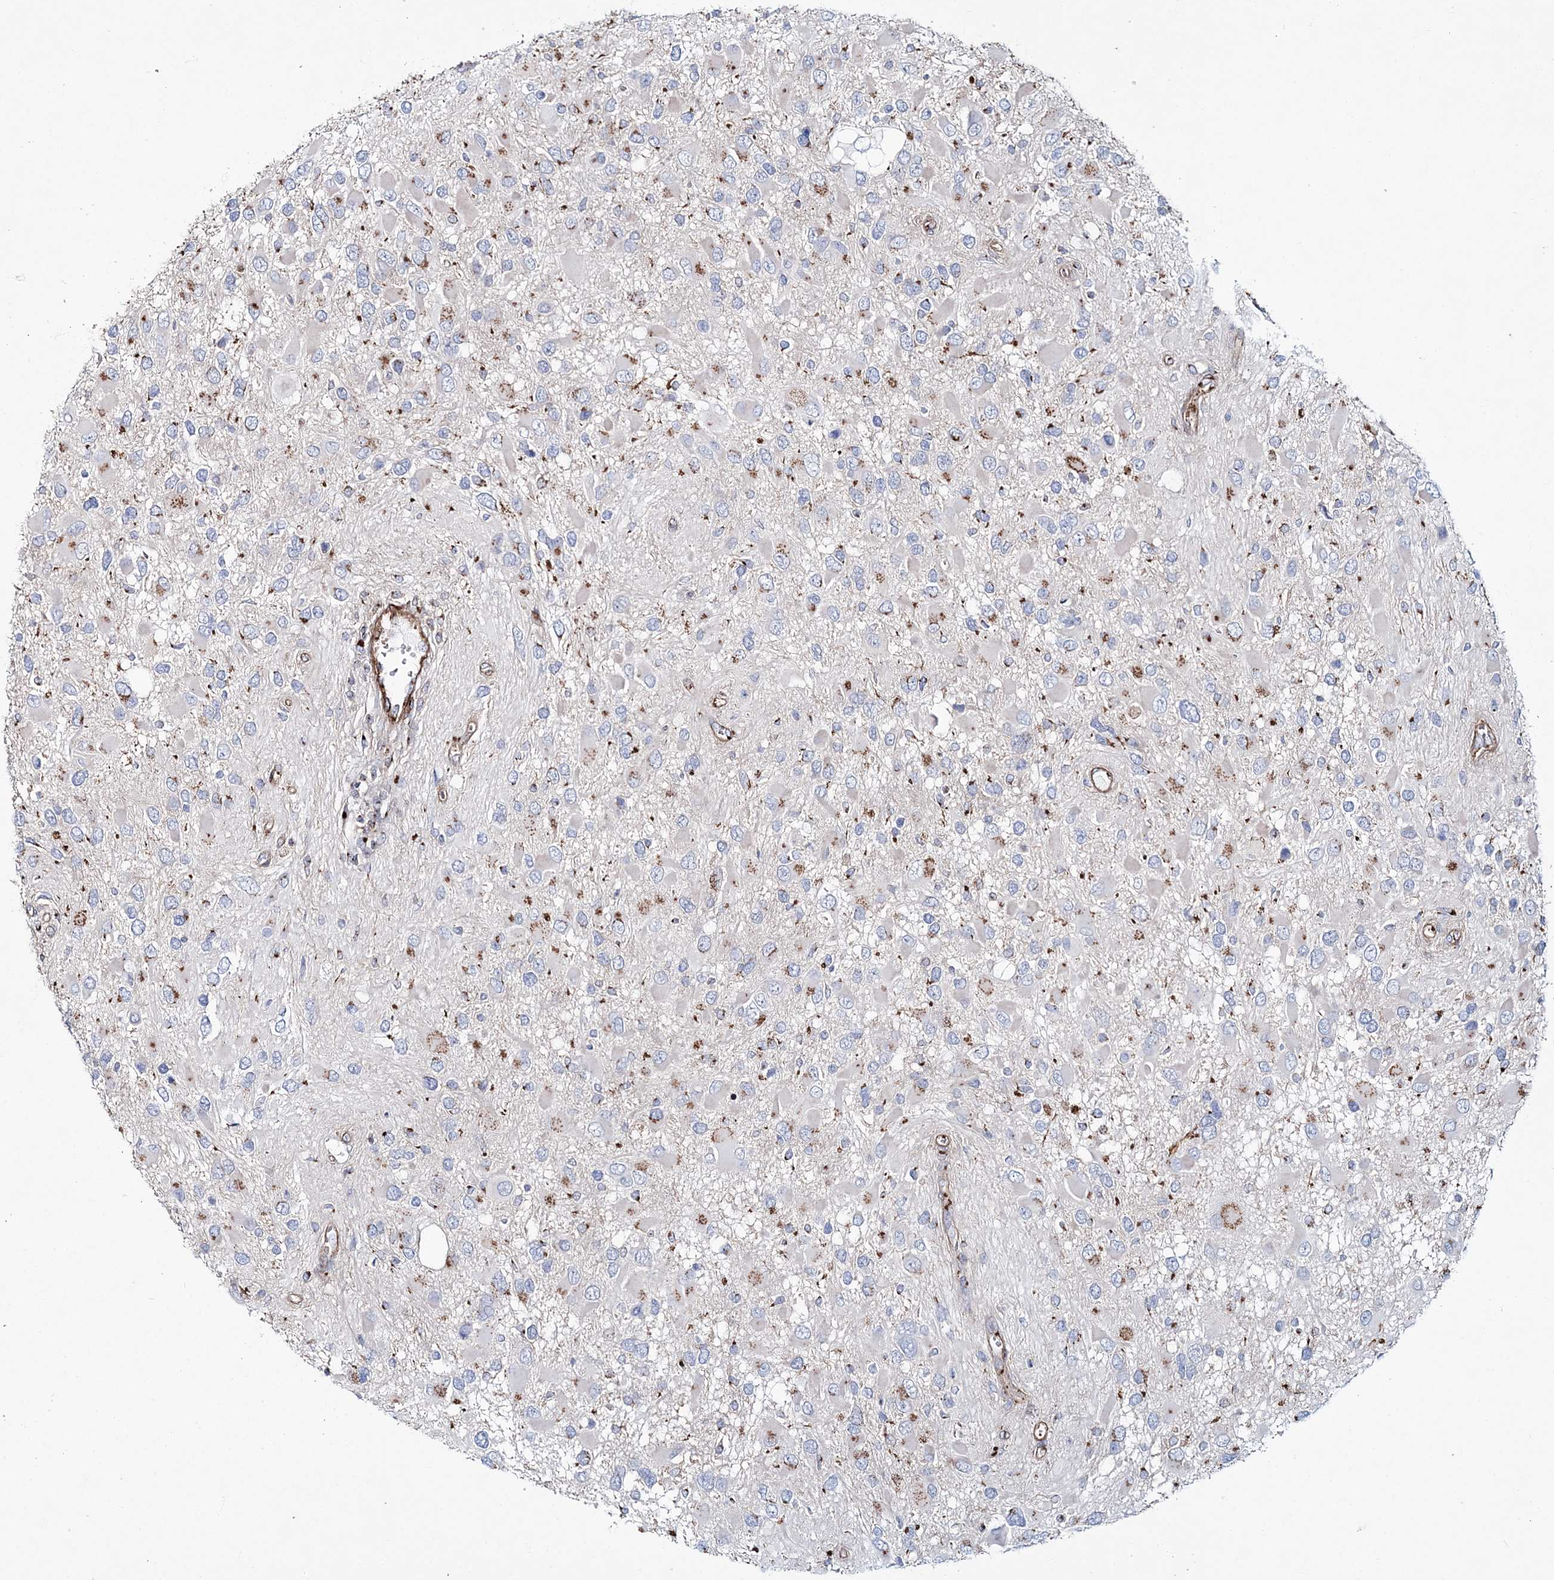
{"staining": {"intensity": "negative", "quantity": "none", "location": "none"}, "tissue": "glioma", "cell_type": "Tumor cells", "image_type": "cancer", "snomed": [{"axis": "morphology", "description": "Glioma, malignant, High grade"}, {"axis": "topography", "description": "Brain"}], "caption": "IHC of human glioma displays no positivity in tumor cells.", "gene": "MAN1A2", "patient": {"sex": "male", "age": 53}}